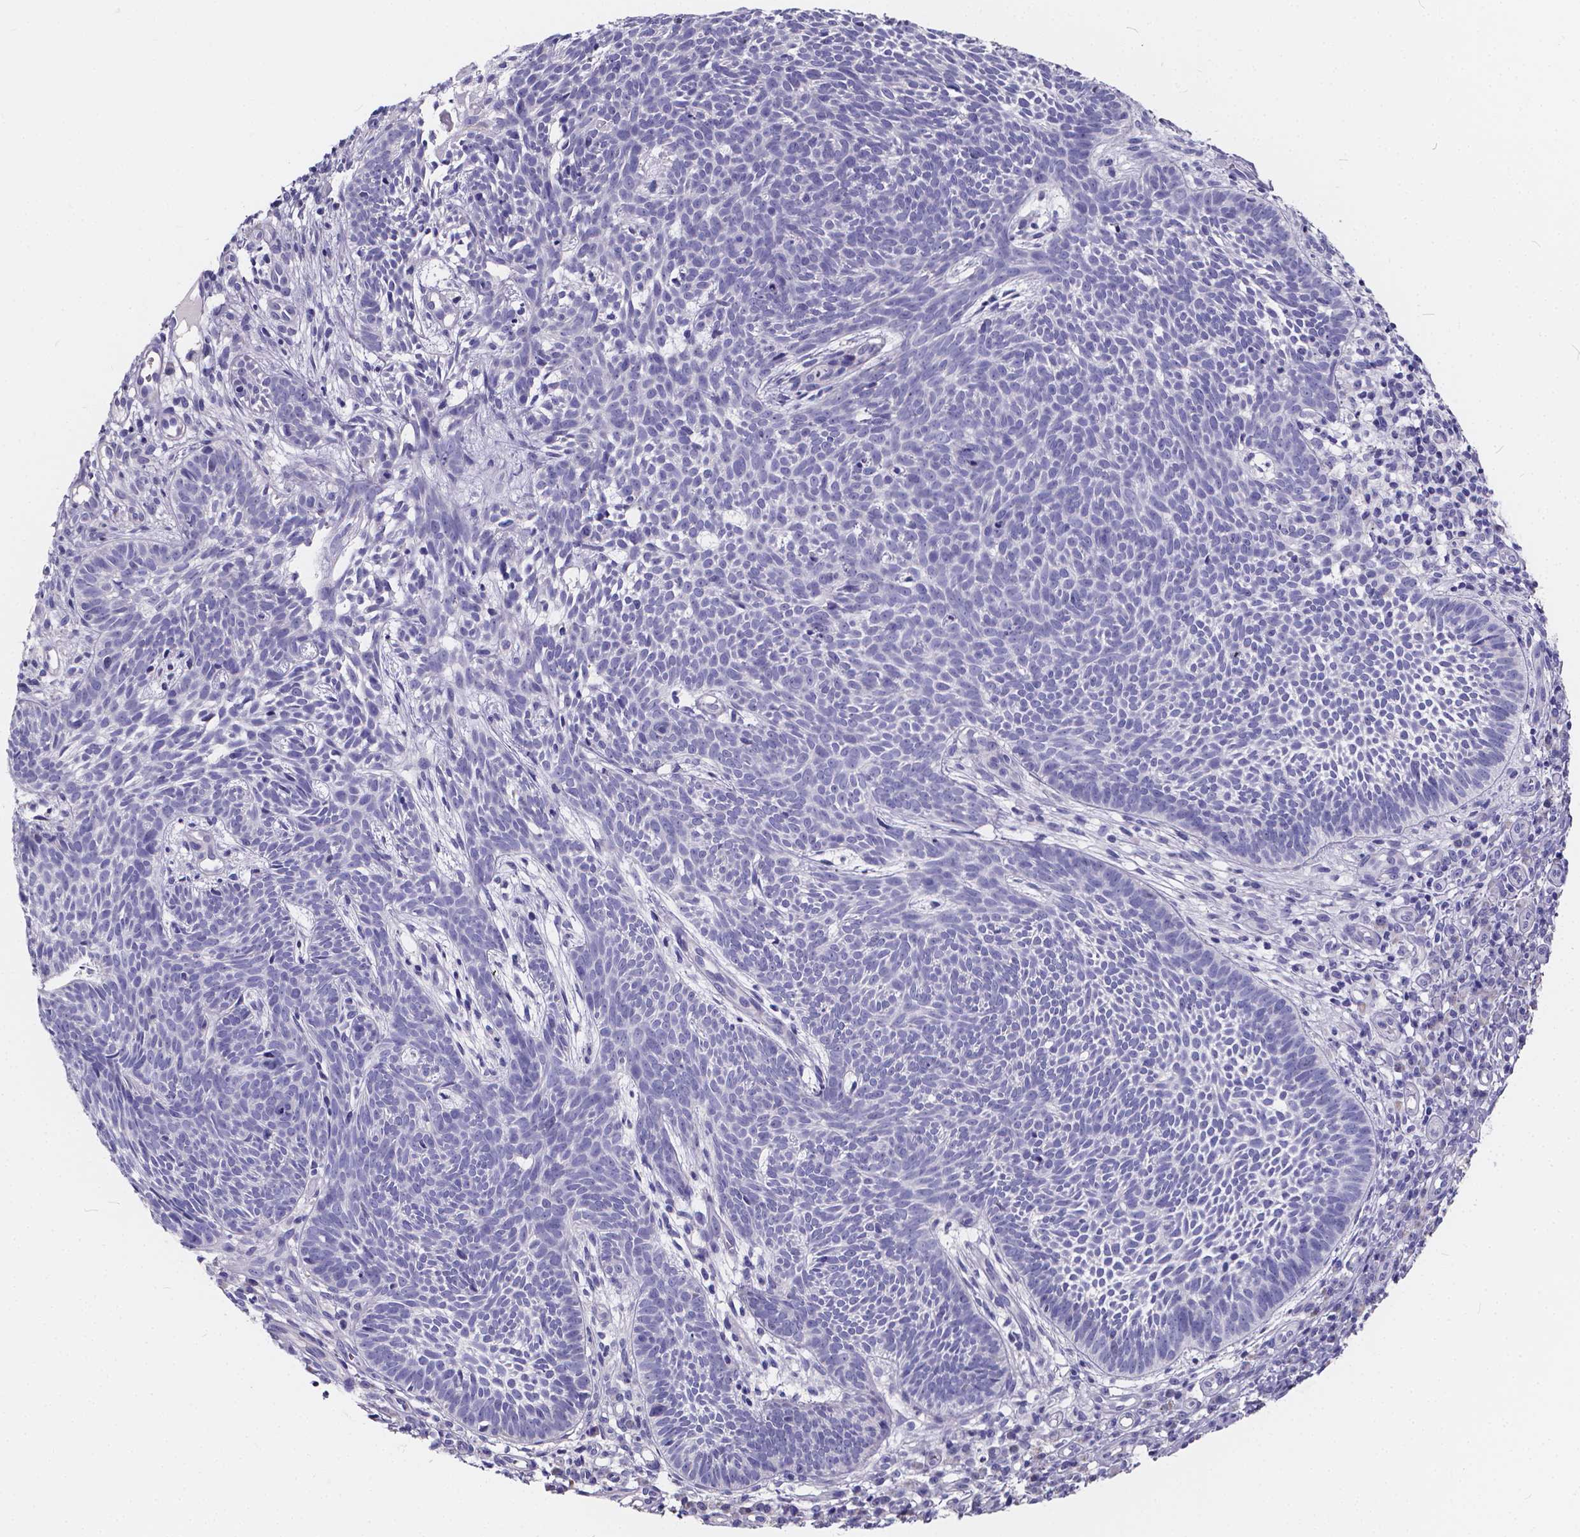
{"staining": {"intensity": "negative", "quantity": "none", "location": "none"}, "tissue": "skin cancer", "cell_type": "Tumor cells", "image_type": "cancer", "snomed": [{"axis": "morphology", "description": "Basal cell carcinoma"}, {"axis": "topography", "description": "Skin"}], "caption": "An image of skin cancer stained for a protein displays no brown staining in tumor cells.", "gene": "SPEF2", "patient": {"sex": "male", "age": 59}}